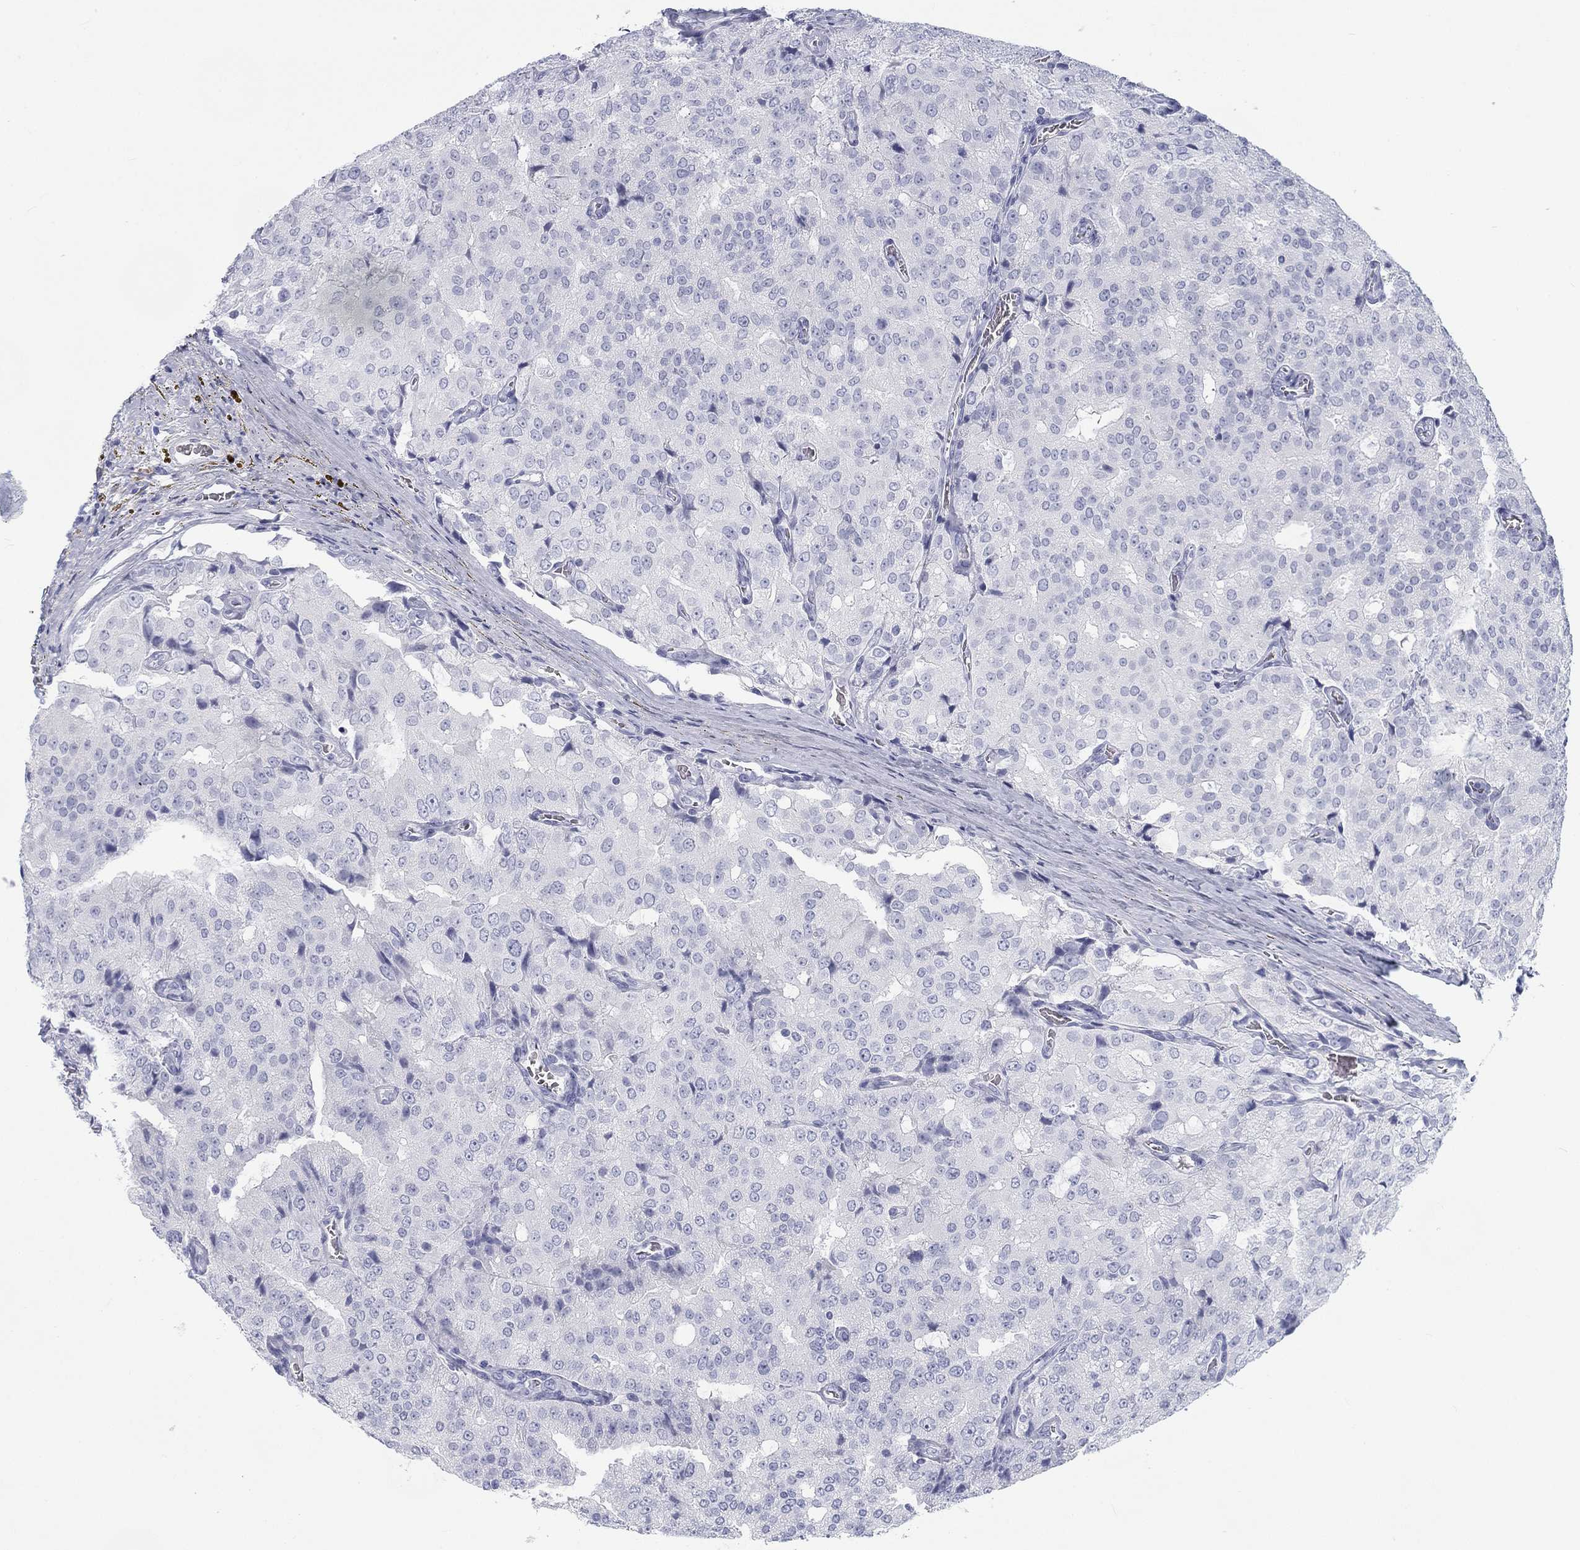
{"staining": {"intensity": "negative", "quantity": "none", "location": "none"}, "tissue": "prostate cancer", "cell_type": "Tumor cells", "image_type": "cancer", "snomed": [{"axis": "morphology", "description": "Adenocarcinoma, NOS"}, {"axis": "topography", "description": "Prostate and seminal vesicle, NOS"}, {"axis": "topography", "description": "Prostate"}], "caption": "An IHC image of prostate cancer (adenocarcinoma) is shown. There is no staining in tumor cells of prostate cancer (adenocarcinoma).", "gene": "CALB1", "patient": {"sex": "male", "age": 67}}